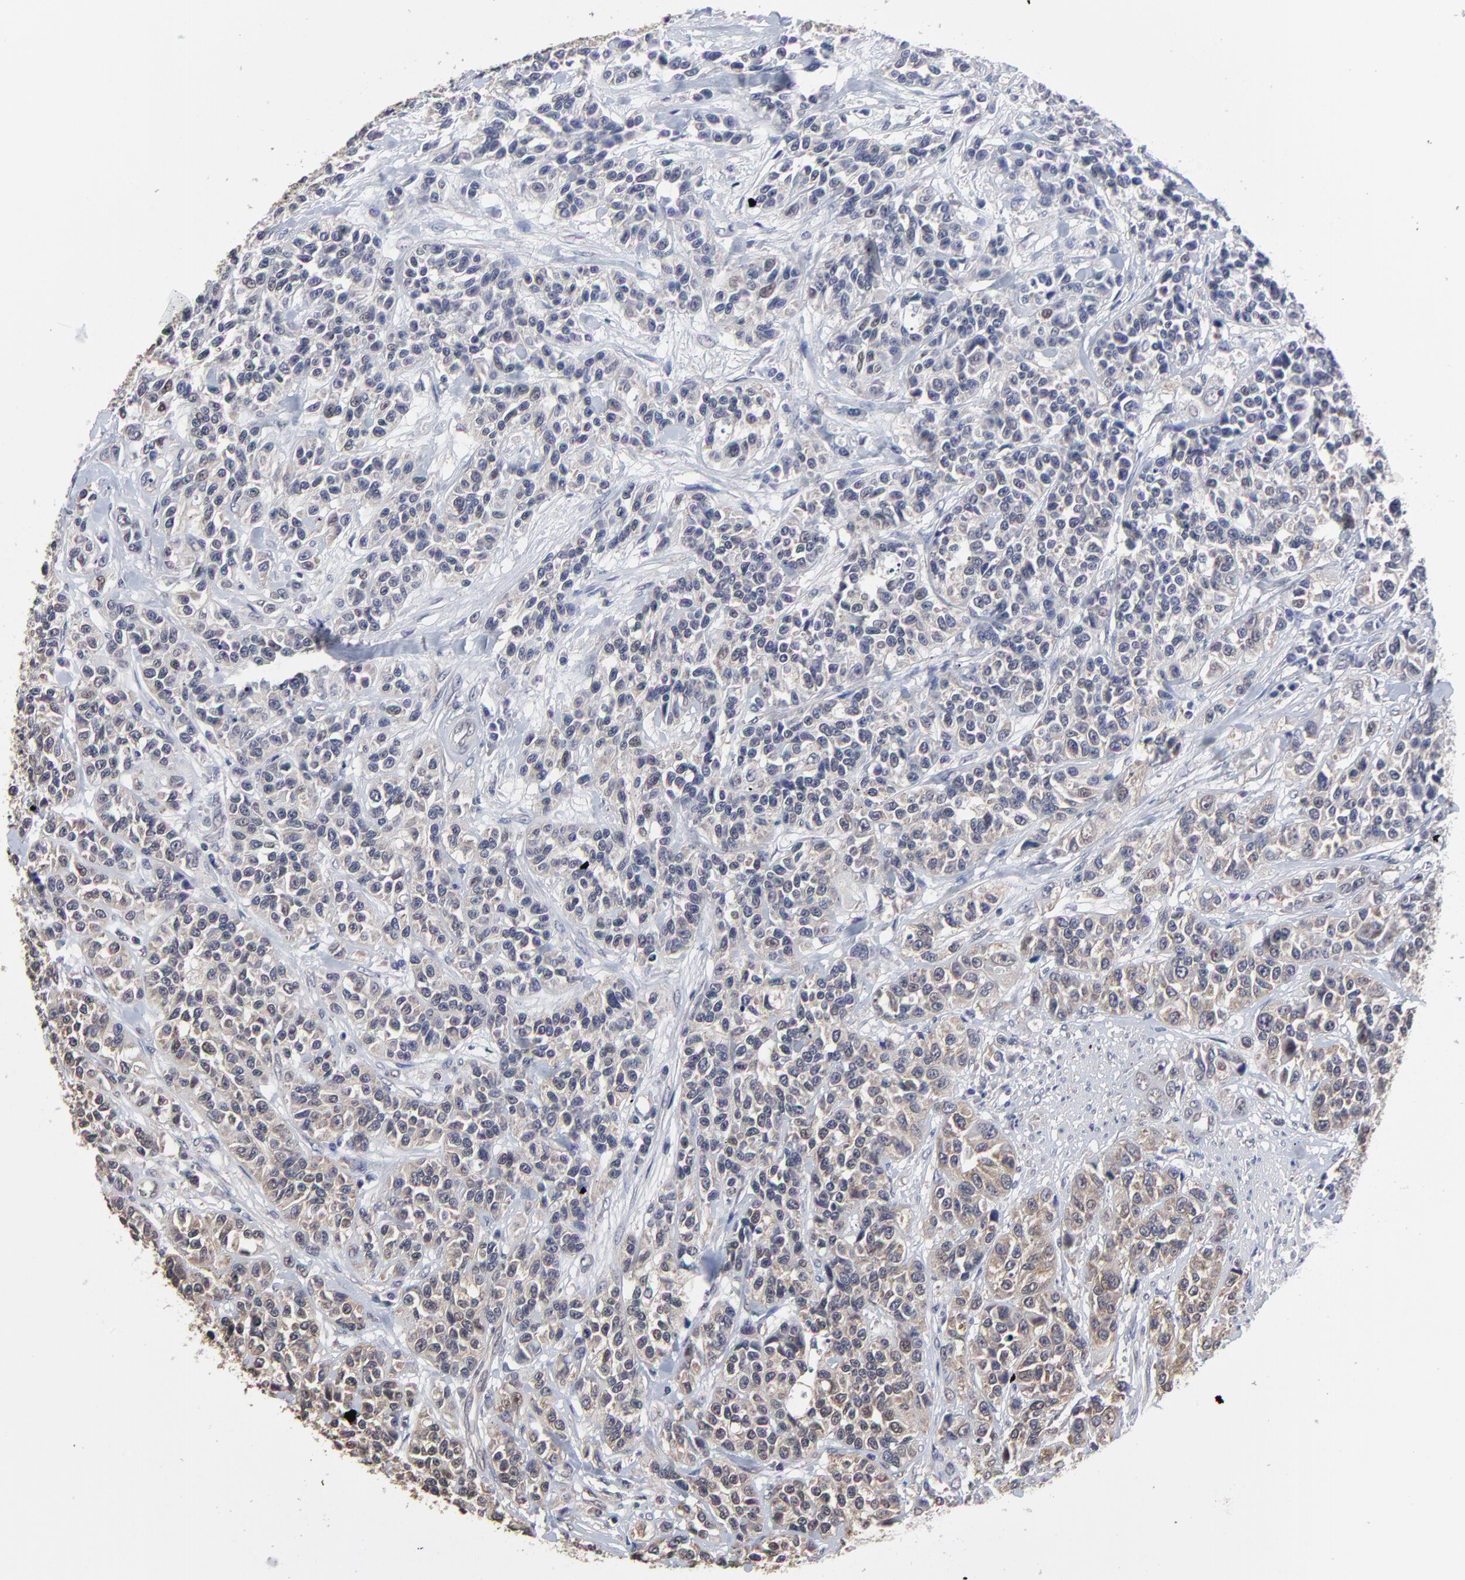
{"staining": {"intensity": "weak", "quantity": ">75%", "location": "cytoplasmic/membranous"}, "tissue": "urothelial cancer", "cell_type": "Tumor cells", "image_type": "cancer", "snomed": [{"axis": "morphology", "description": "Urothelial carcinoma, High grade"}, {"axis": "topography", "description": "Urinary bladder"}], "caption": "Brown immunohistochemical staining in urothelial cancer displays weak cytoplasmic/membranous staining in about >75% of tumor cells.", "gene": "CCT2", "patient": {"sex": "female", "age": 81}}